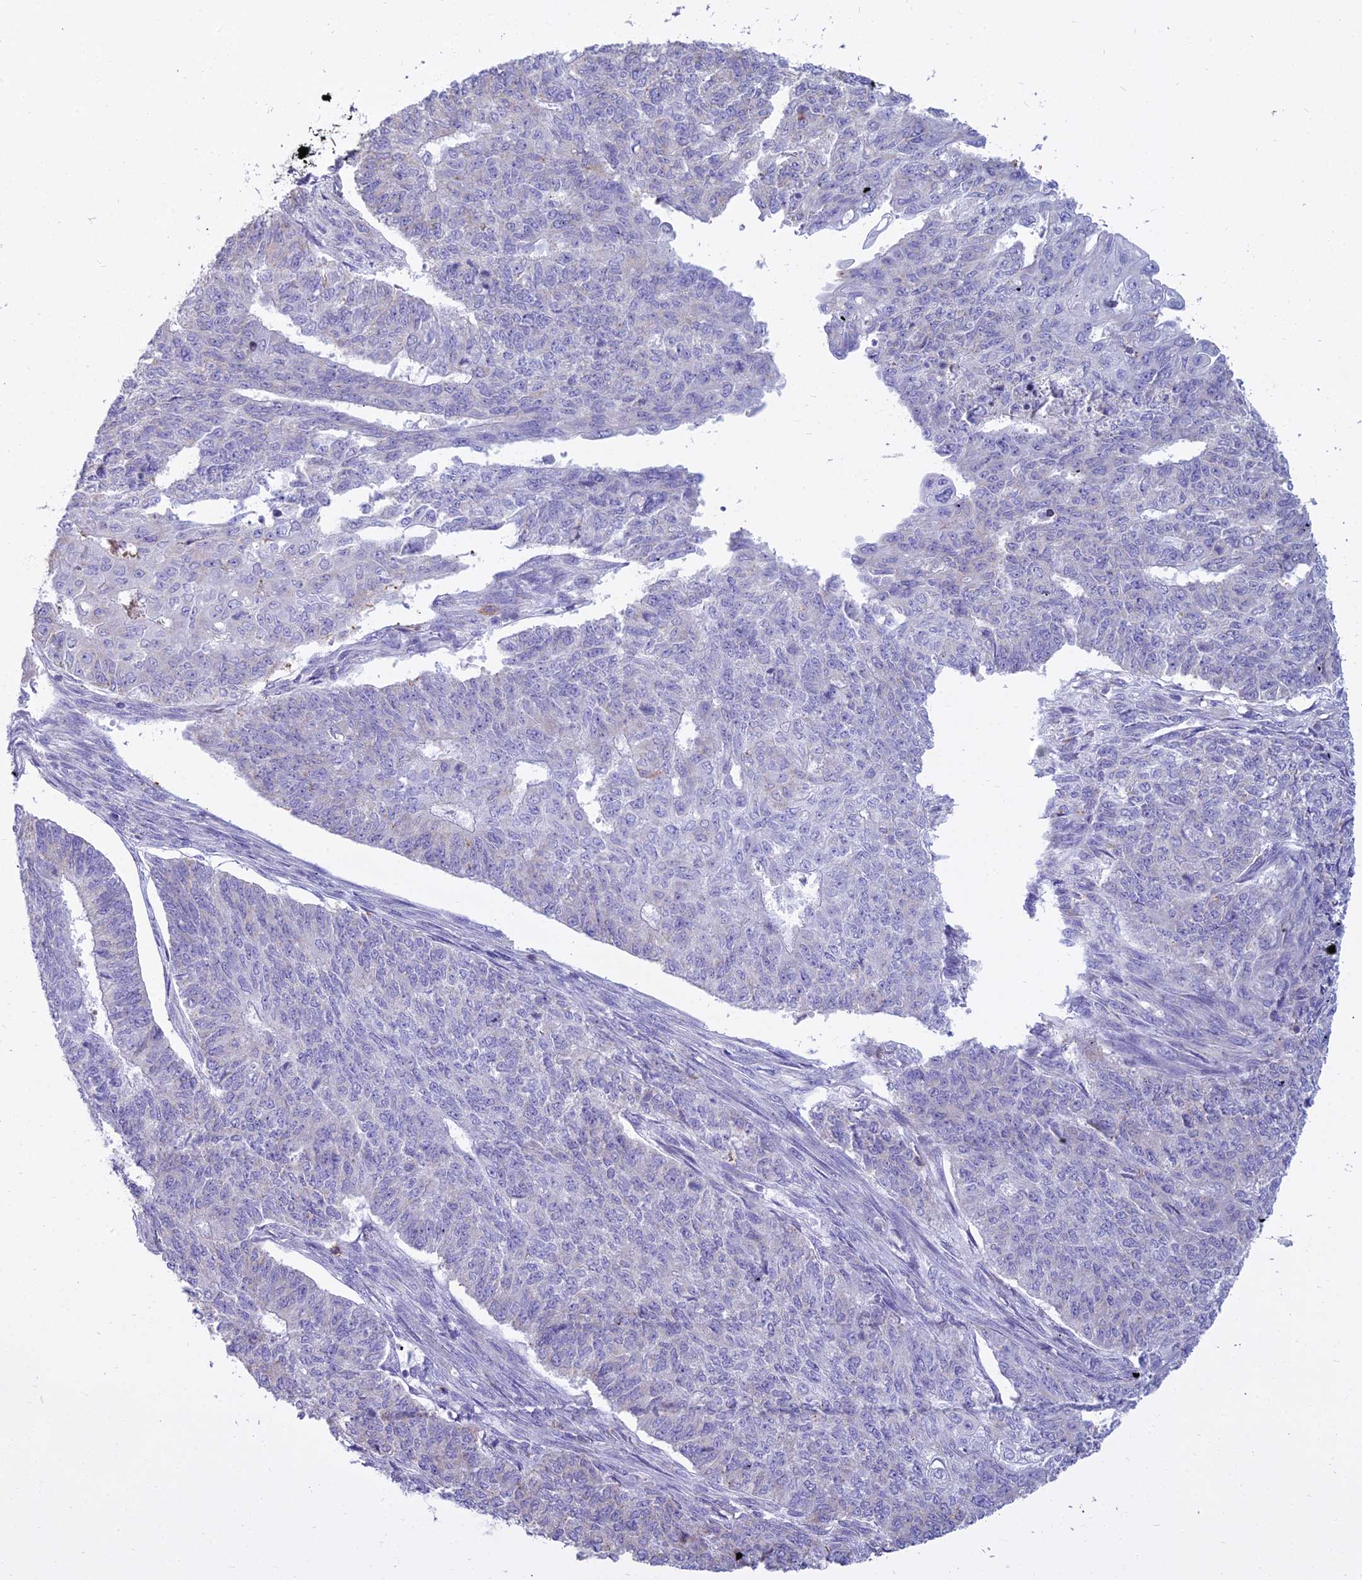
{"staining": {"intensity": "negative", "quantity": "none", "location": "none"}, "tissue": "endometrial cancer", "cell_type": "Tumor cells", "image_type": "cancer", "snomed": [{"axis": "morphology", "description": "Adenocarcinoma, NOS"}, {"axis": "topography", "description": "Endometrium"}], "caption": "The image shows no staining of tumor cells in endometrial adenocarcinoma.", "gene": "CD5", "patient": {"sex": "female", "age": 32}}